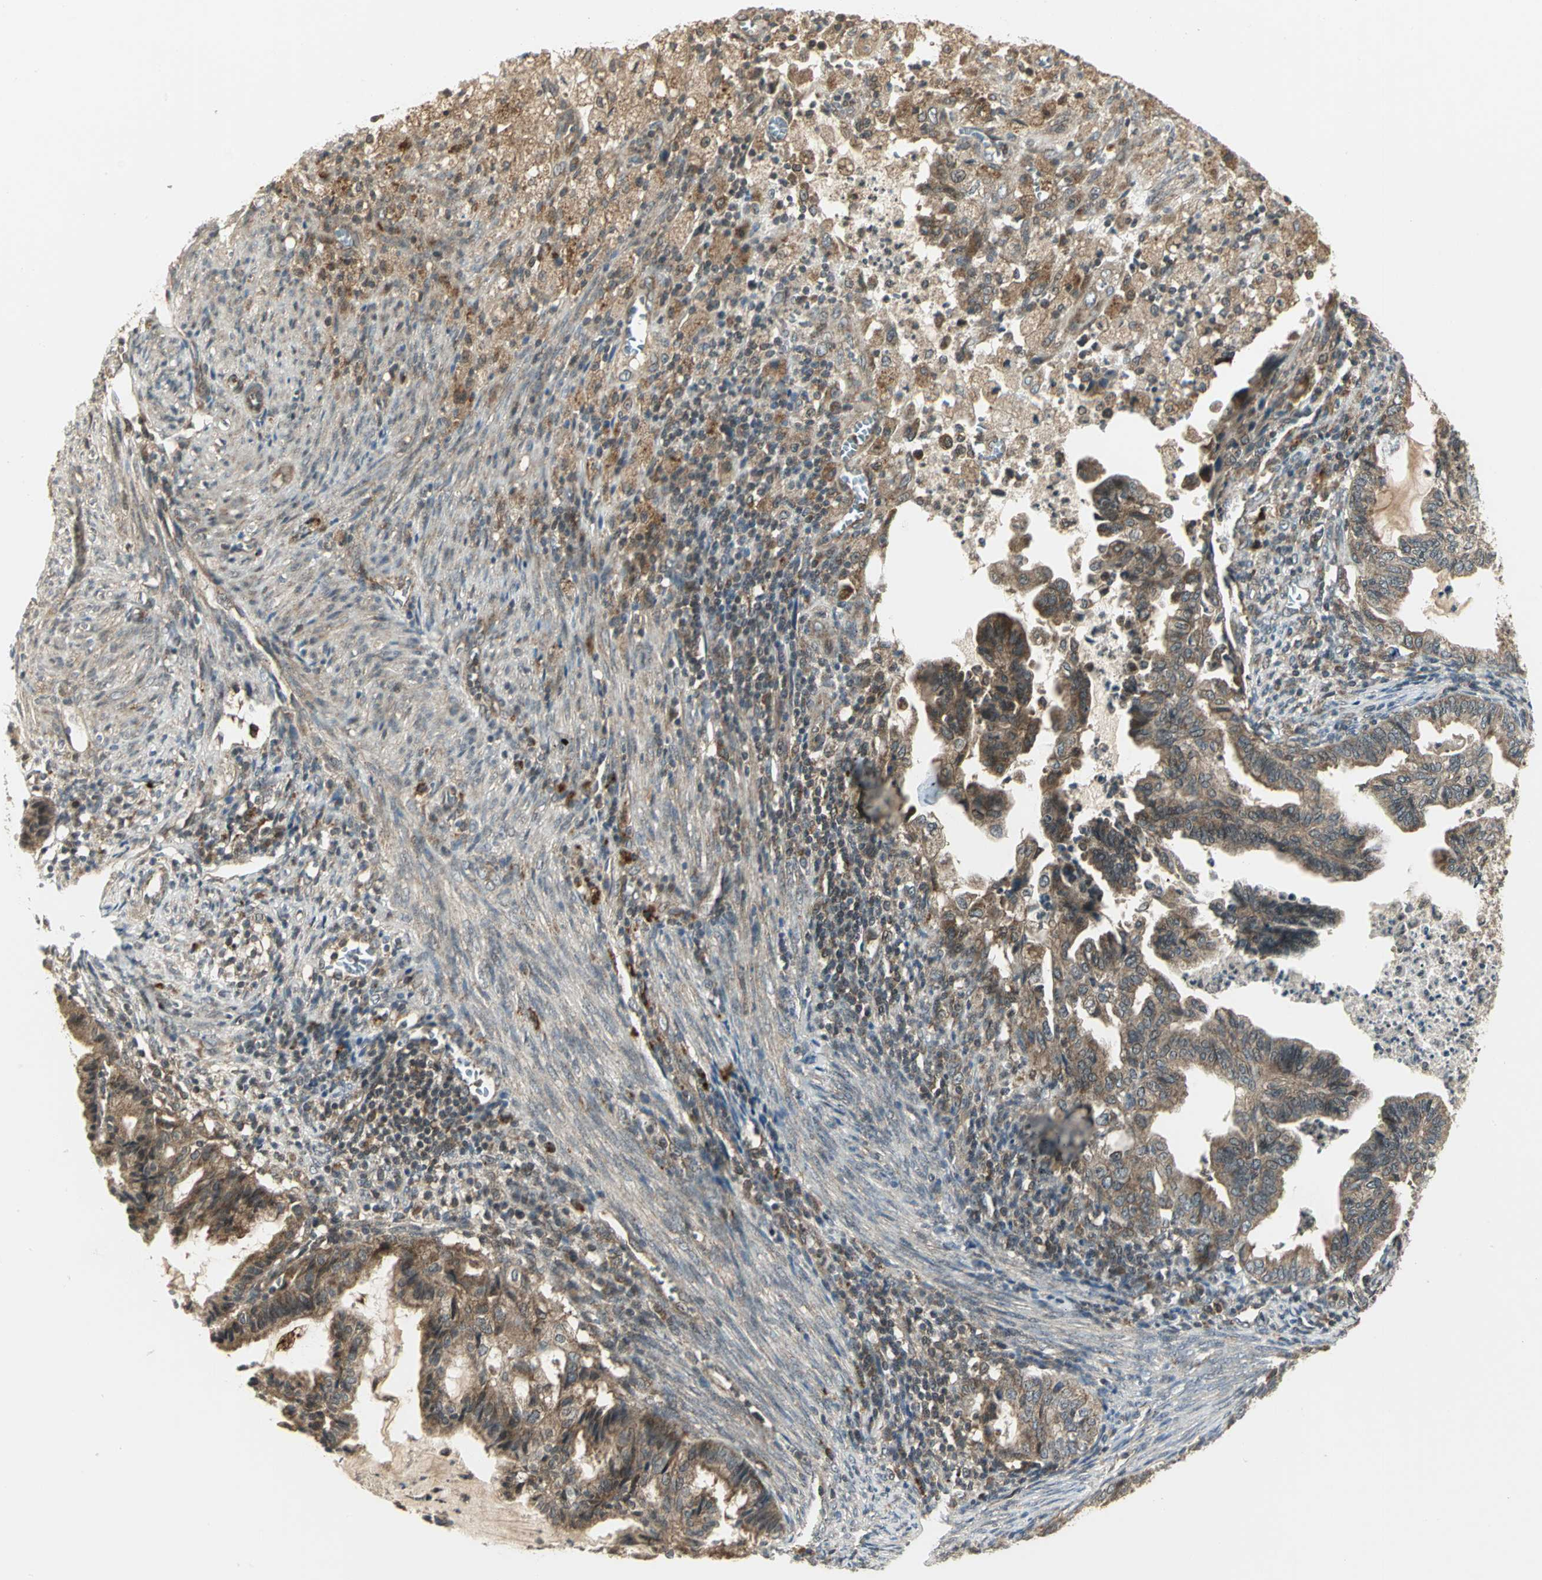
{"staining": {"intensity": "moderate", "quantity": ">75%", "location": "cytoplasmic/membranous"}, "tissue": "cervical cancer", "cell_type": "Tumor cells", "image_type": "cancer", "snomed": [{"axis": "morphology", "description": "Normal tissue, NOS"}, {"axis": "morphology", "description": "Adenocarcinoma, NOS"}, {"axis": "topography", "description": "Cervix"}, {"axis": "topography", "description": "Endometrium"}], "caption": "Protein expression analysis of human cervical adenocarcinoma reveals moderate cytoplasmic/membranous staining in approximately >75% of tumor cells.", "gene": "MAPK8IP3", "patient": {"sex": "female", "age": 86}}